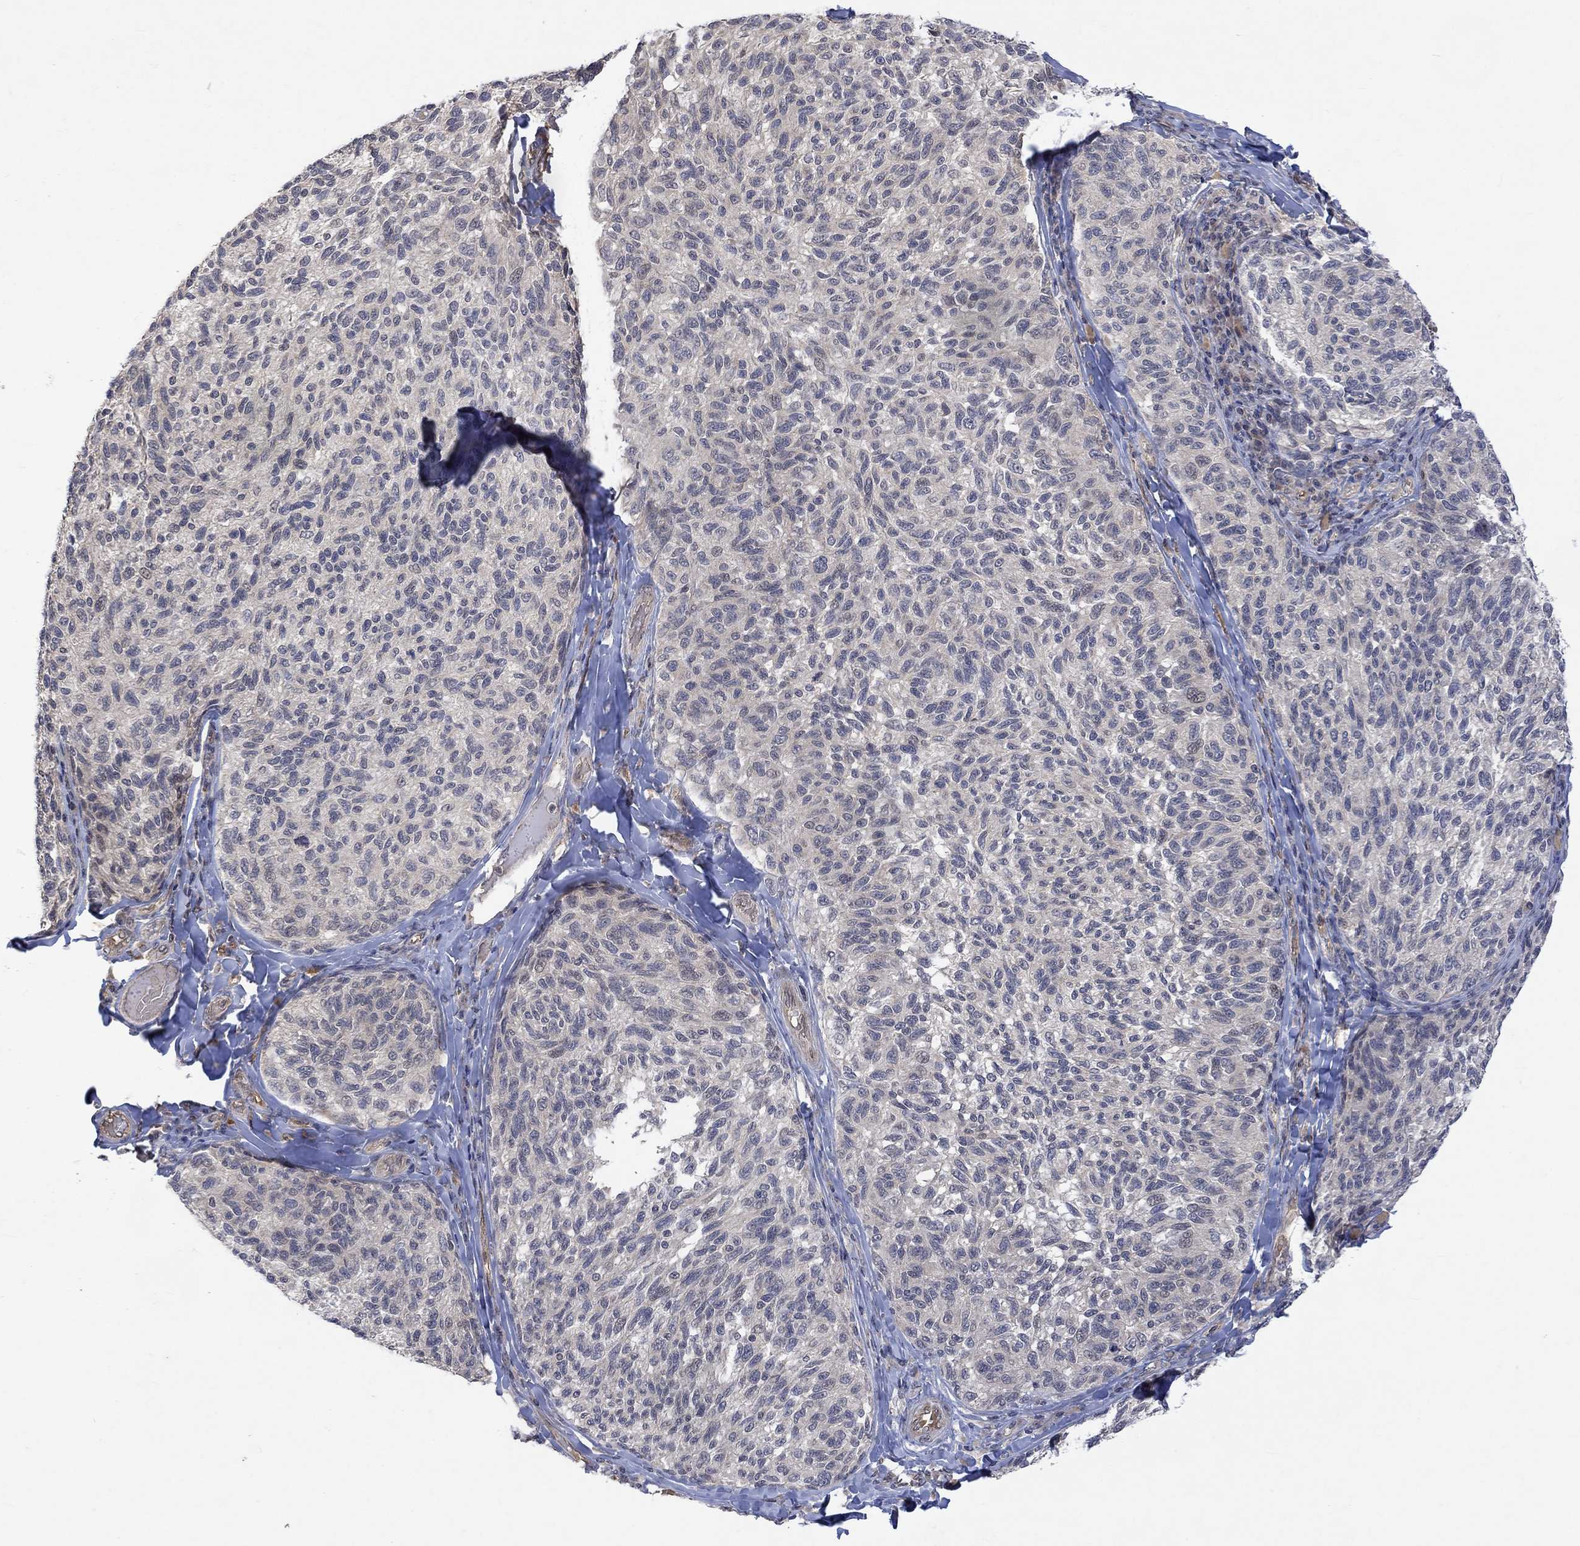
{"staining": {"intensity": "negative", "quantity": "none", "location": "none"}, "tissue": "melanoma", "cell_type": "Tumor cells", "image_type": "cancer", "snomed": [{"axis": "morphology", "description": "Malignant melanoma, NOS"}, {"axis": "topography", "description": "Skin"}], "caption": "This is an immunohistochemistry image of melanoma. There is no positivity in tumor cells.", "gene": "GRIN2D", "patient": {"sex": "female", "age": 73}}